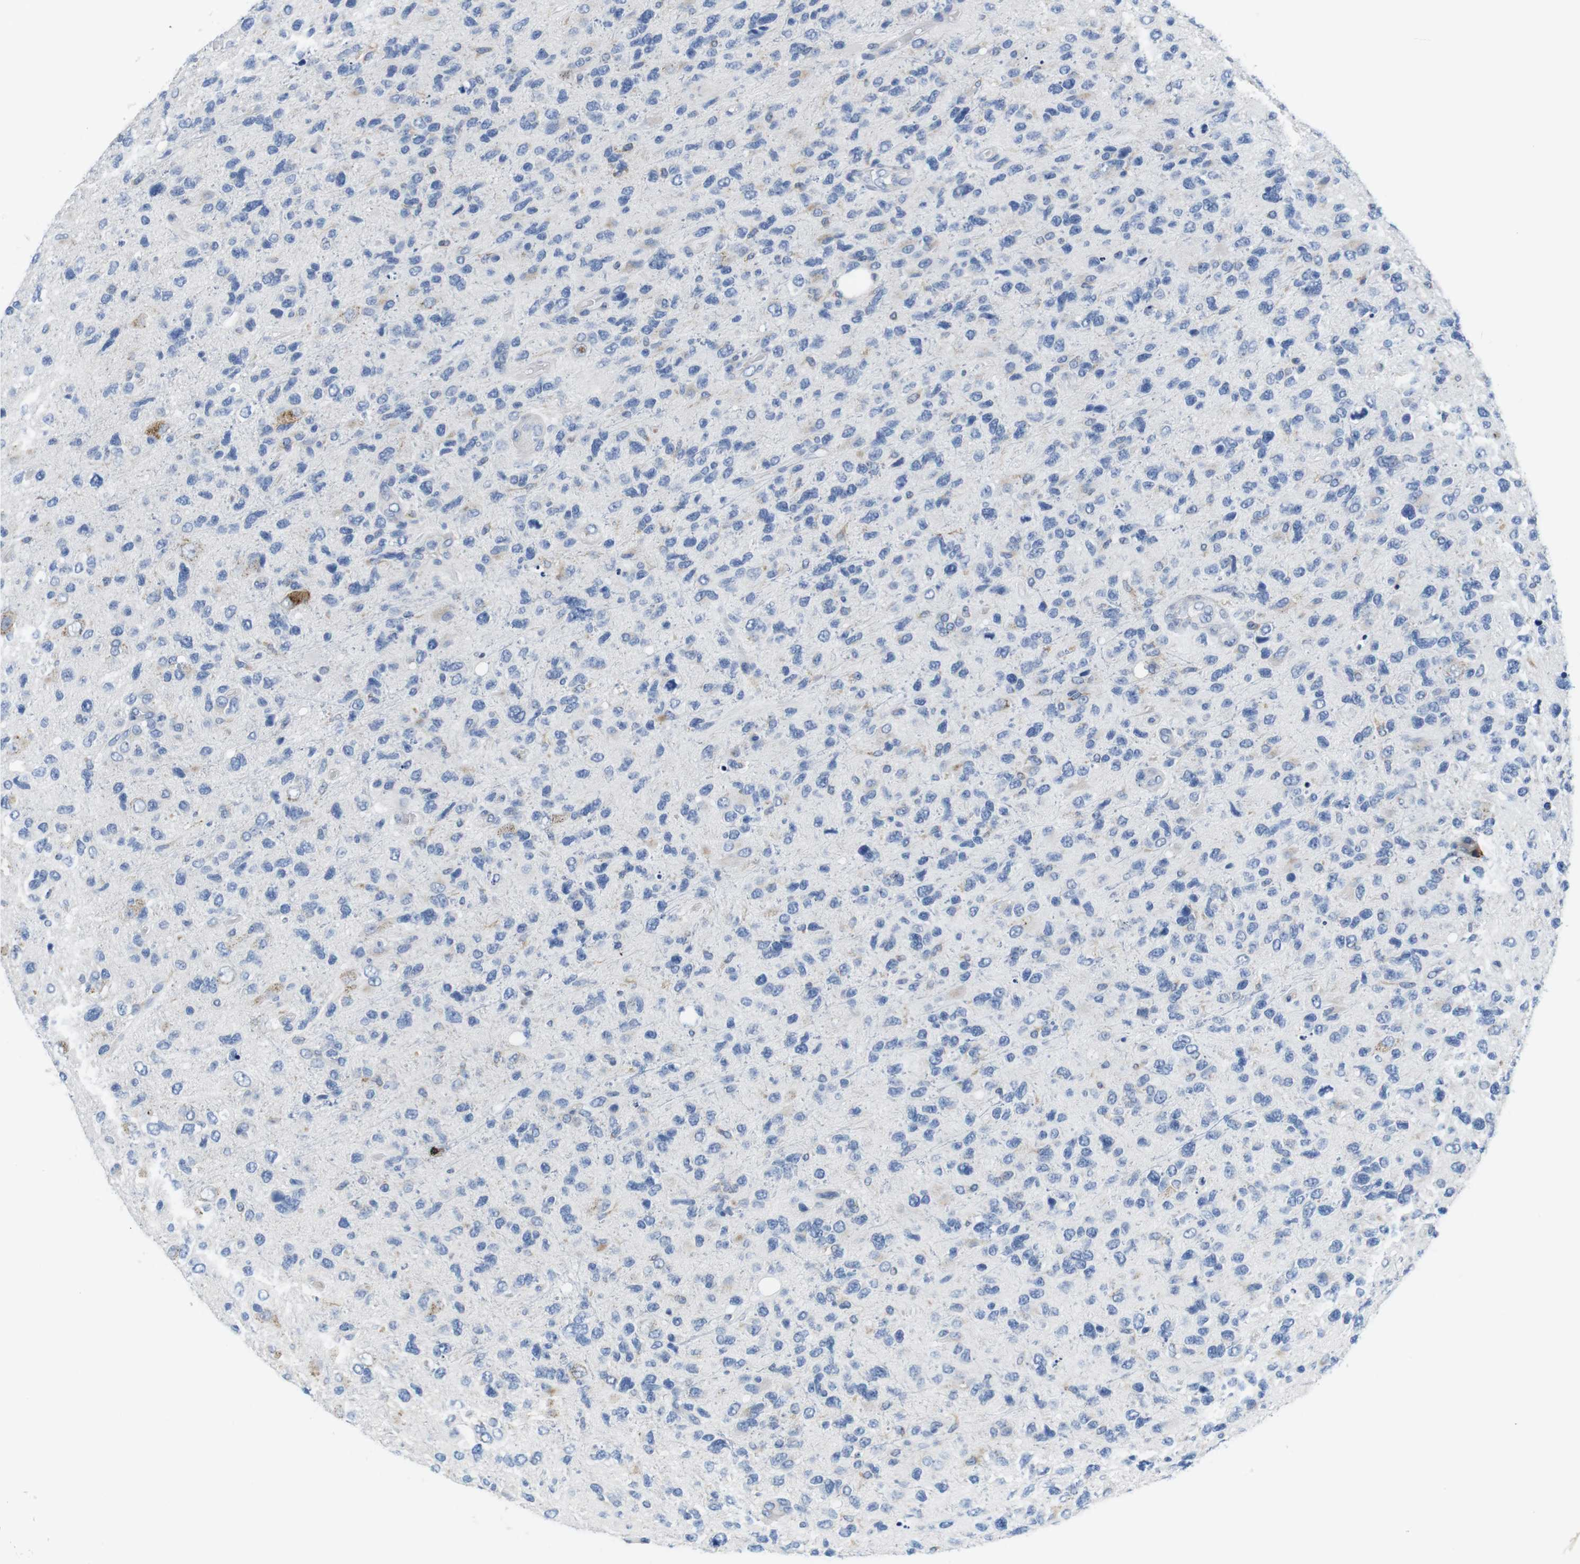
{"staining": {"intensity": "negative", "quantity": "none", "location": "none"}, "tissue": "glioma", "cell_type": "Tumor cells", "image_type": "cancer", "snomed": [{"axis": "morphology", "description": "Glioma, malignant, High grade"}, {"axis": "topography", "description": "Brain"}], "caption": "Immunohistochemical staining of human malignant glioma (high-grade) exhibits no significant expression in tumor cells.", "gene": "CNGA2", "patient": {"sex": "female", "age": 58}}